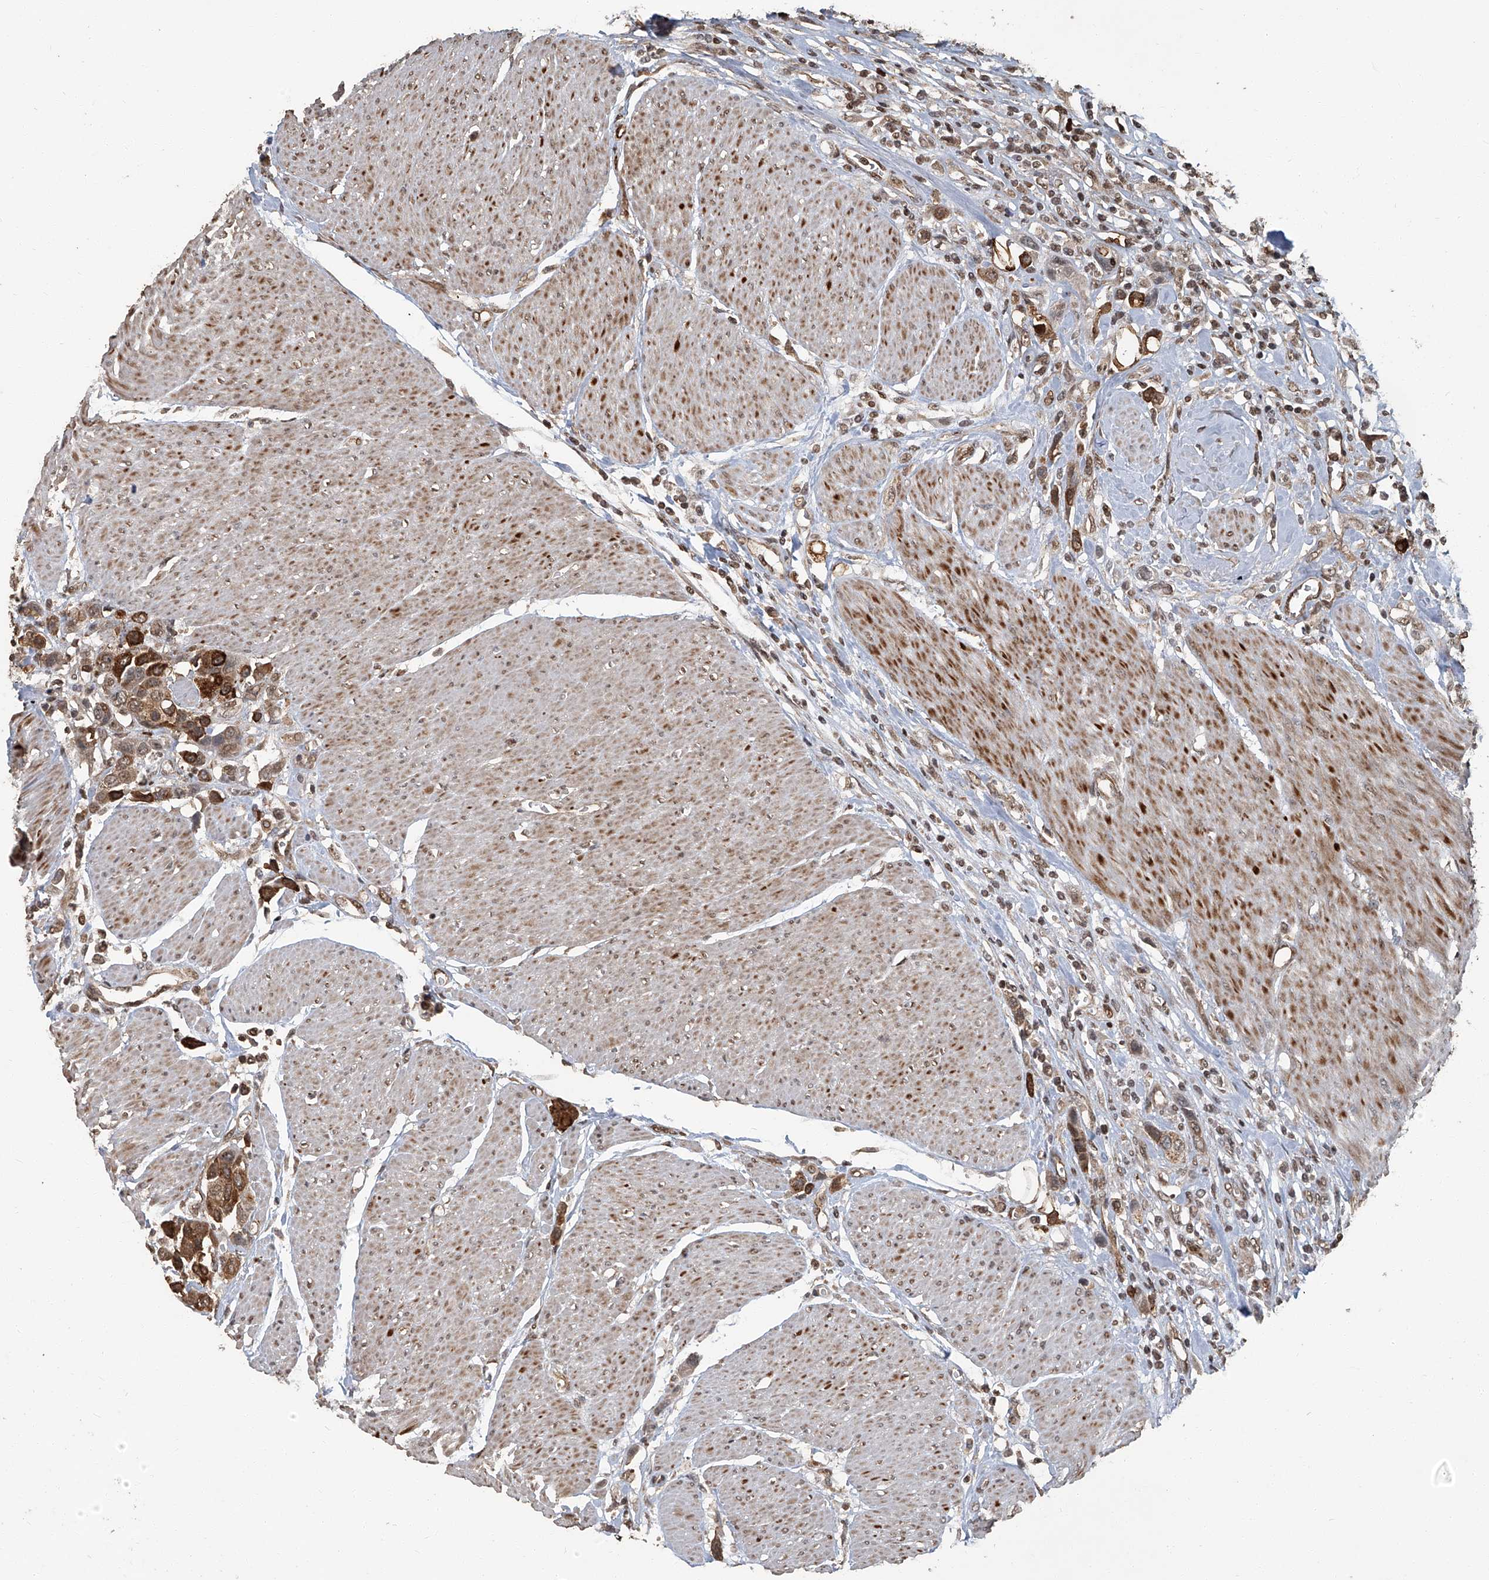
{"staining": {"intensity": "strong", "quantity": ">75%", "location": "cytoplasmic/membranous"}, "tissue": "urothelial cancer", "cell_type": "Tumor cells", "image_type": "cancer", "snomed": [{"axis": "morphology", "description": "Urothelial carcinoma, High grade"}, {"axis": "topography", "description": "Urinary bladder"}], "caption": "DAB (3,3'-diaminobenzidine) immunohistochemical staining of high-grade urothelial carcinoma exhibits strong cytoplasmic/membranous protein staining in approximately >75% of tumor cells.", "gene": "GPR132", "patient": {"sex": "male", "age": 50}}